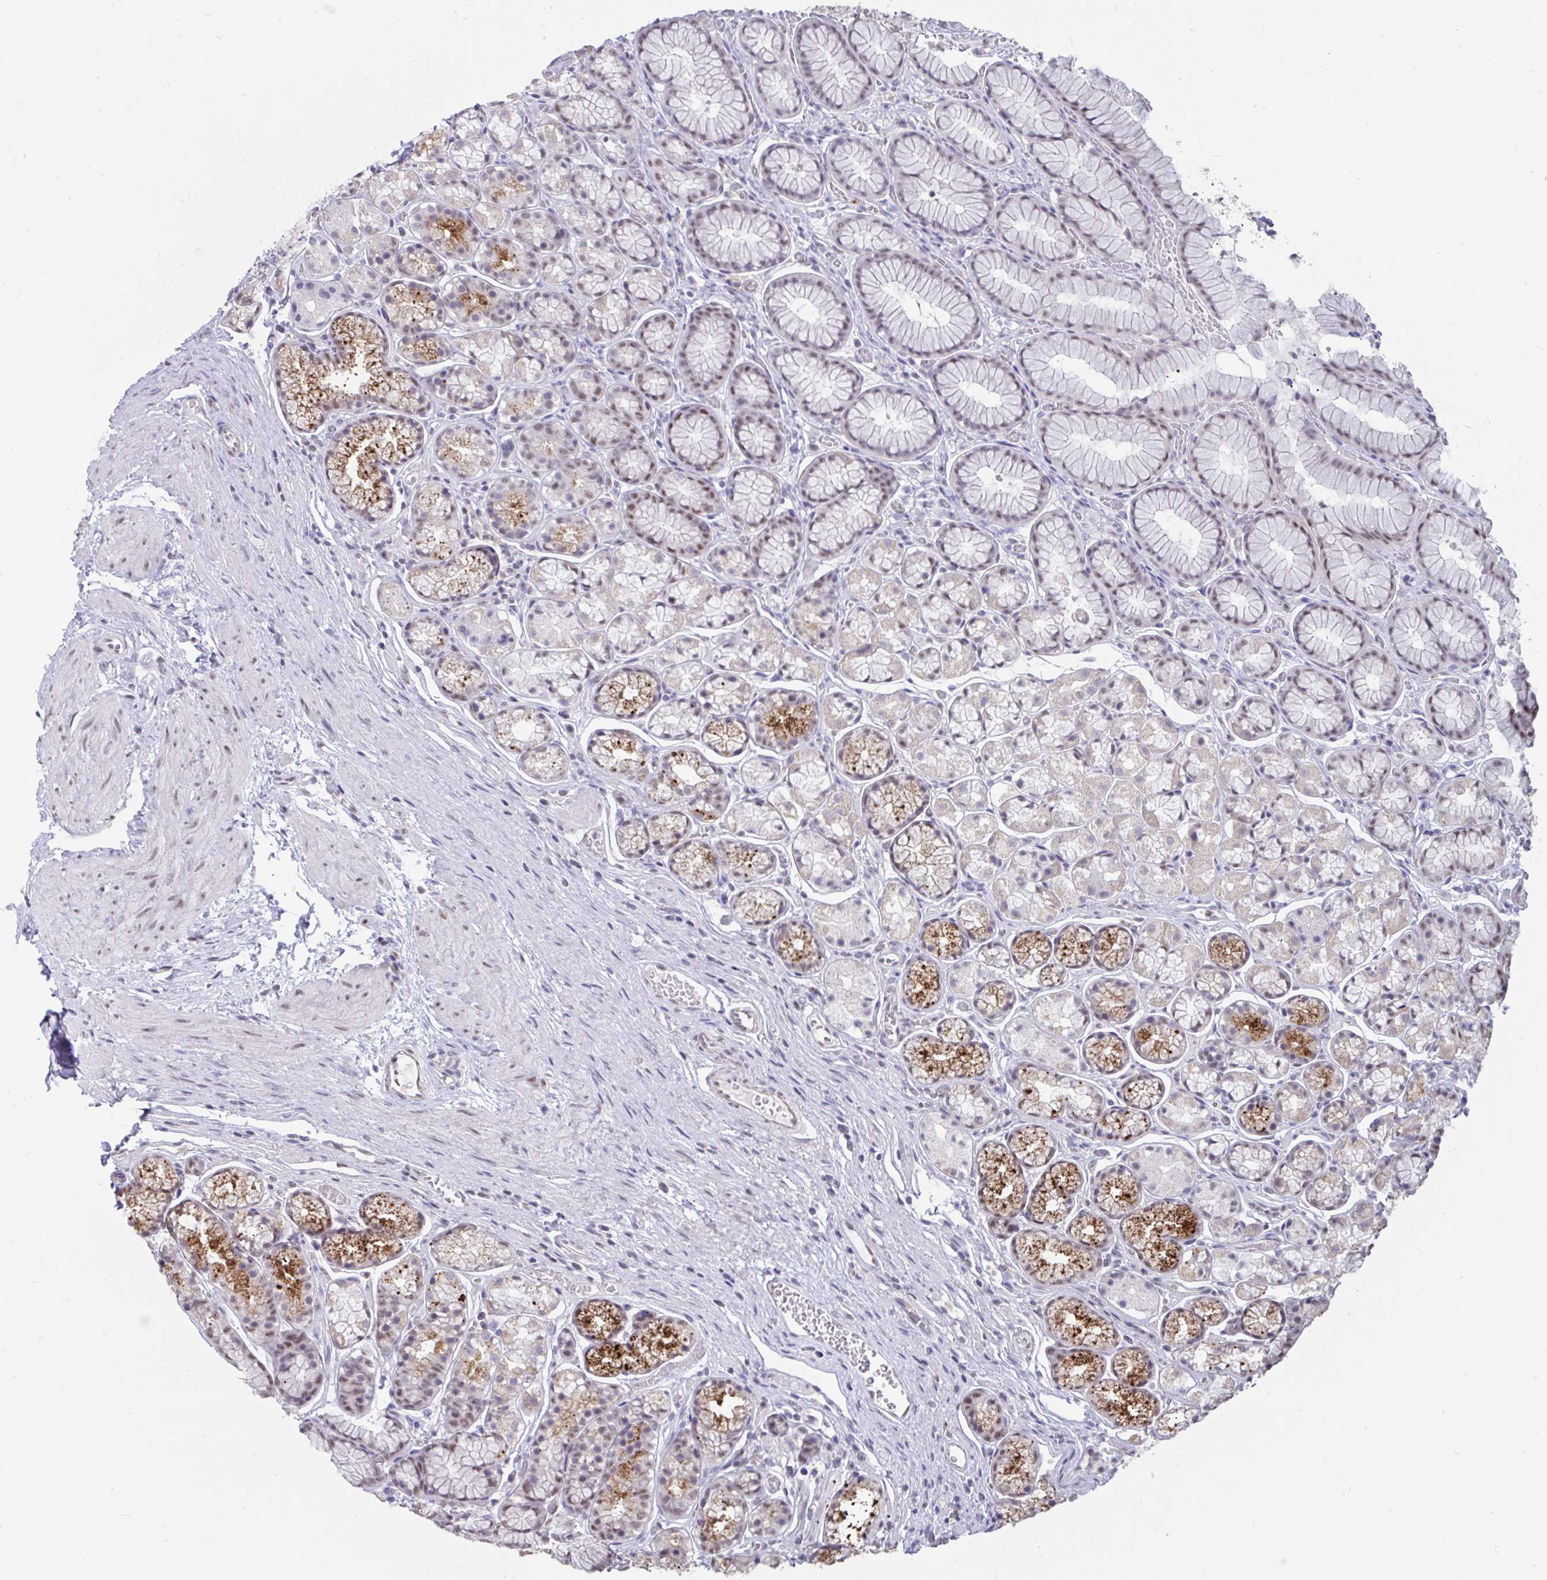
{"staining": {"intensity": "strong", "quantity": "<25%", "location": "cytoplasmic/membranous"}, "tissue": "stomach", "cell_type": "Glandular cells", "image_type": "normal", "snomed": [{"axis": "morphology", "description": "Normal tissue, NOS"}, {"axis": "topography", "description": "Smooth muscle"}, {"axis": "topography", "description": "Stomach"}], "caption": "Human stomach stained for a protein (brown) shows strong cytoplasmic/membranous positive expression in about <25% of glandular cells.", "gene": "DDX39A", "patient": {"sex": "male", "age": 70}}